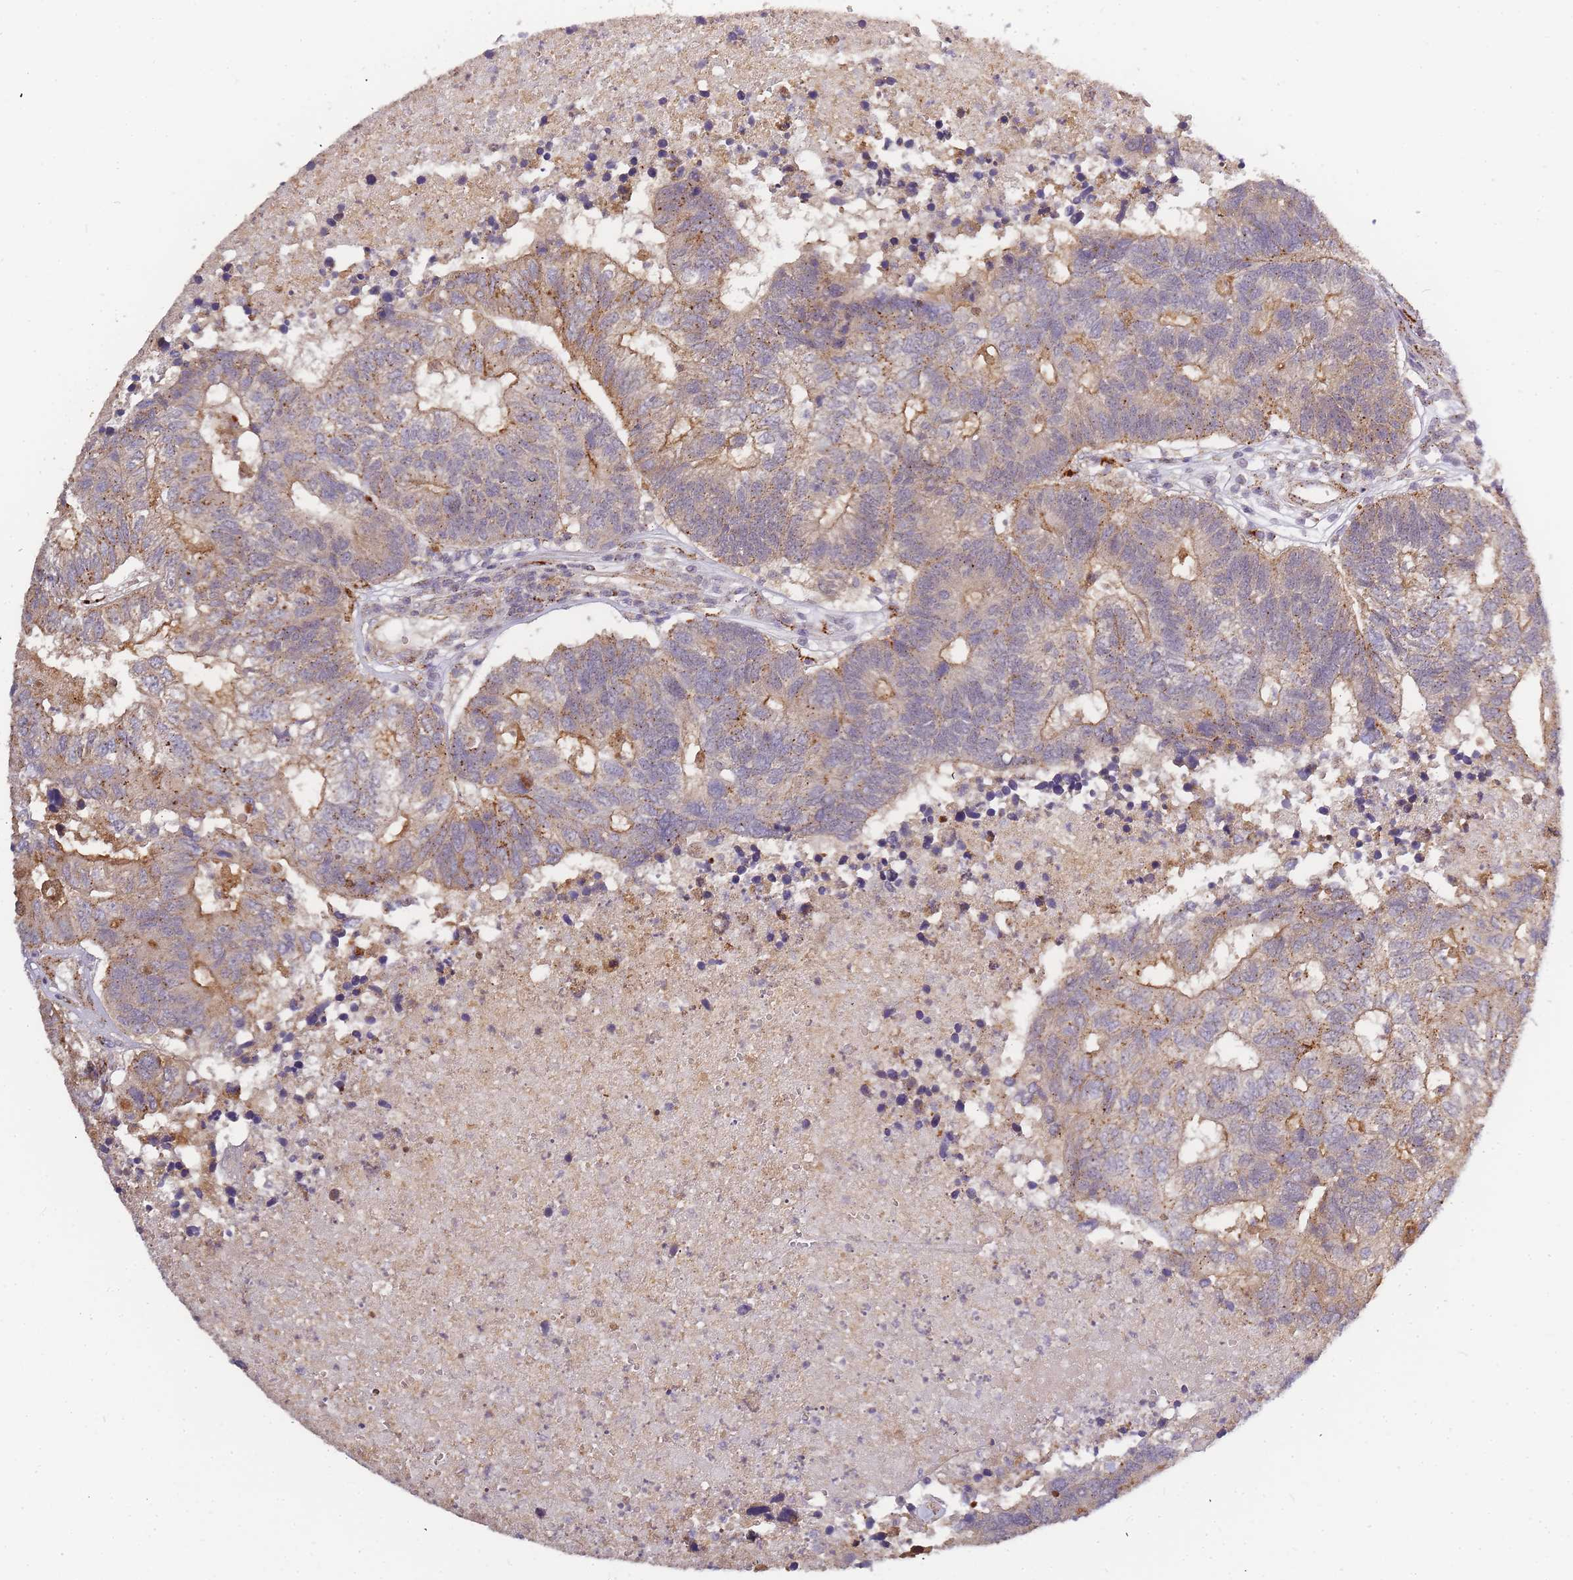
{"staining": {"intensity": "moderate", "quantity": "25%-75%", "location": "cytoplasmic/membranous"}, "tissue": "colorectal cancer", "cell_type": "Tumor cells", "image_type": "cancer", "snomed": [{"axis": "morphology", "description": "Adenocarcinoma, NOS"}, {"axis": "topography", "description": "Colon"}], "caption": "Tumor cells show moderate cytoplasmic/membranous expression in about 25%-75% of cells in adenocarcinoma (colorectal). Immunohistochemistry (ihc) stains the protein of interest in brown and the nuclei are stained blue.", "gene": "ATG5", "patient": {"sex": "female", "age": 48}}